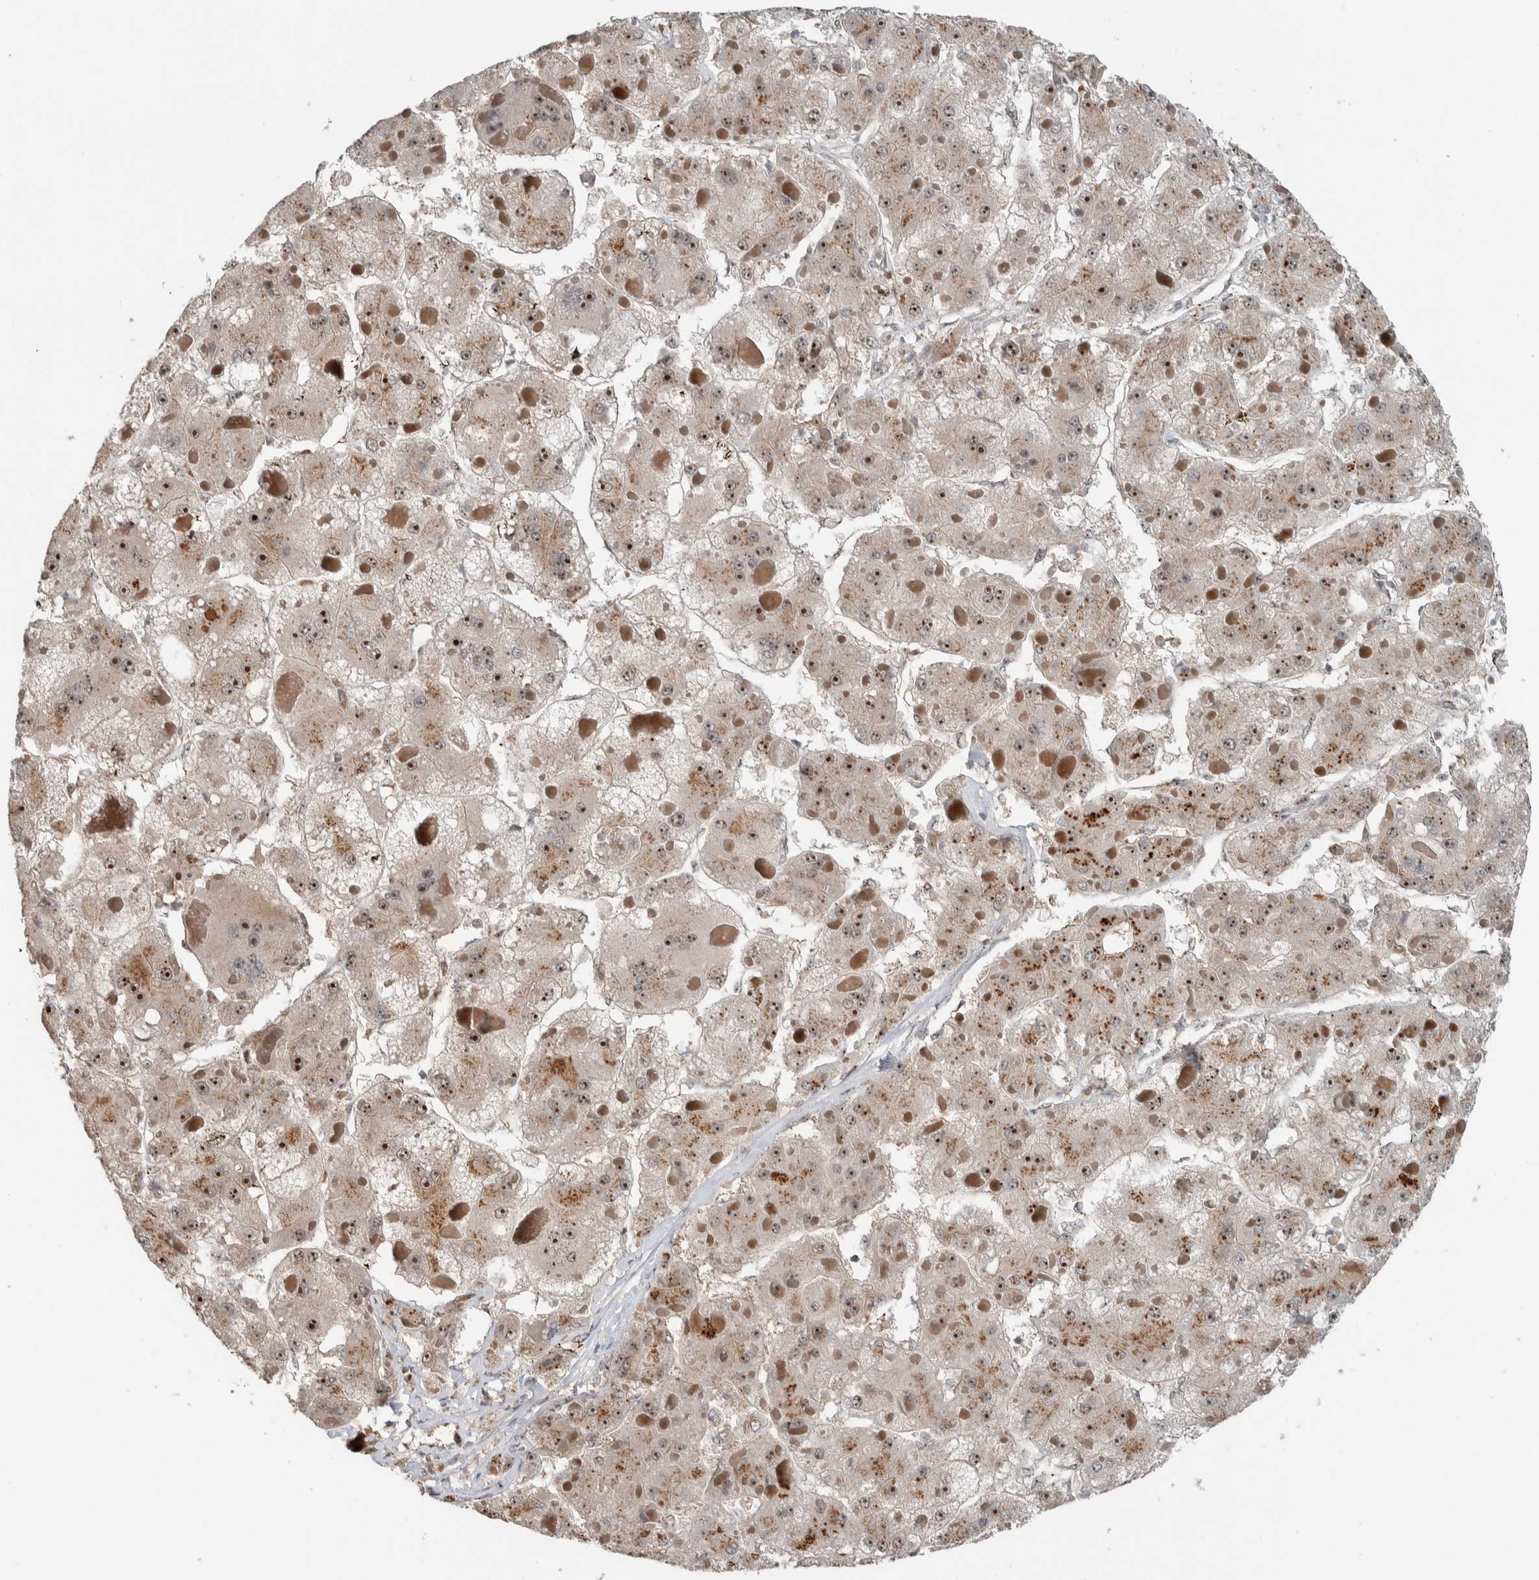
{"staining": {"intensity": "moderate", "quantity": ">75%", "location": "nuclear"}, "tissue": "liver cancer", "cell_type": "Tumor cells", "image_type": "cancer", "snomed": [{"axis": "morphology", "description": "Carcinoma, Hepatocellular, NOS"}, {"axis": "topography", "description": "Liver"}], "caption": "Liver cancer was stained to show a protein in brown. There is medium levels of moderate nuclear positivity in approximately >75% of tumor cells.", "gene": "ZFP91", "patient": {"sex": "female", "age": 73}}